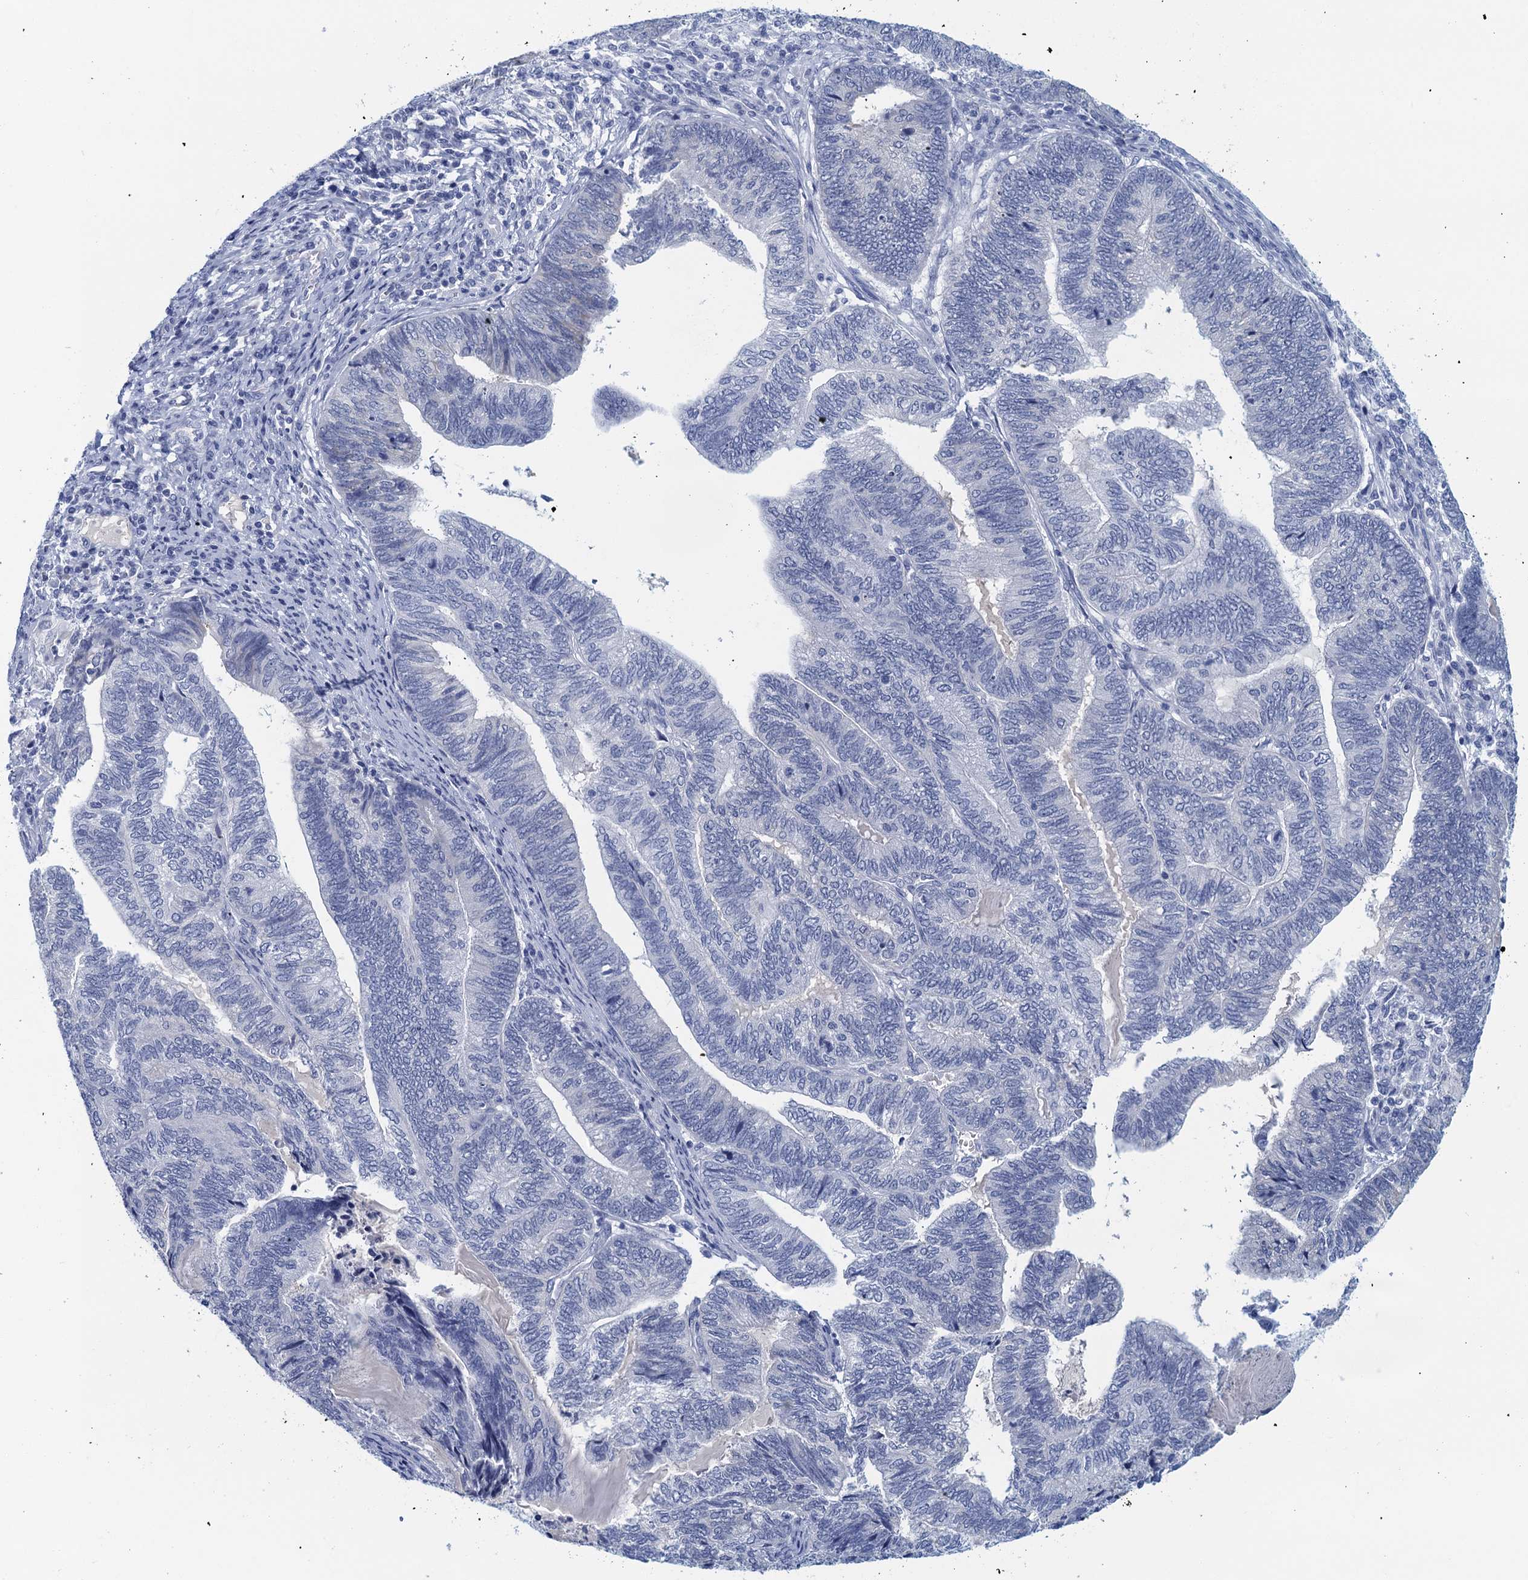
{"staining": {"intensity": "negative", "quantity": "none", "location": "none"}, "tissue": "endometrial cancer", "cell_type": "Tumor cells", "image_type": "cancer", "snomed": [{"axis": "morphology", "description": "Adenocarcinoma, NOS"}, {"axis": "topography", "description": "Uterus"}, {"axis": "topography", "description": "Endometrium"}], "caption": "Immunohistochemical staining of human endometrial cancer exhibits no significant staining in tumor cells.", "gene": "CYP51A1", "patient": {"sex": "female", "age": 70}}